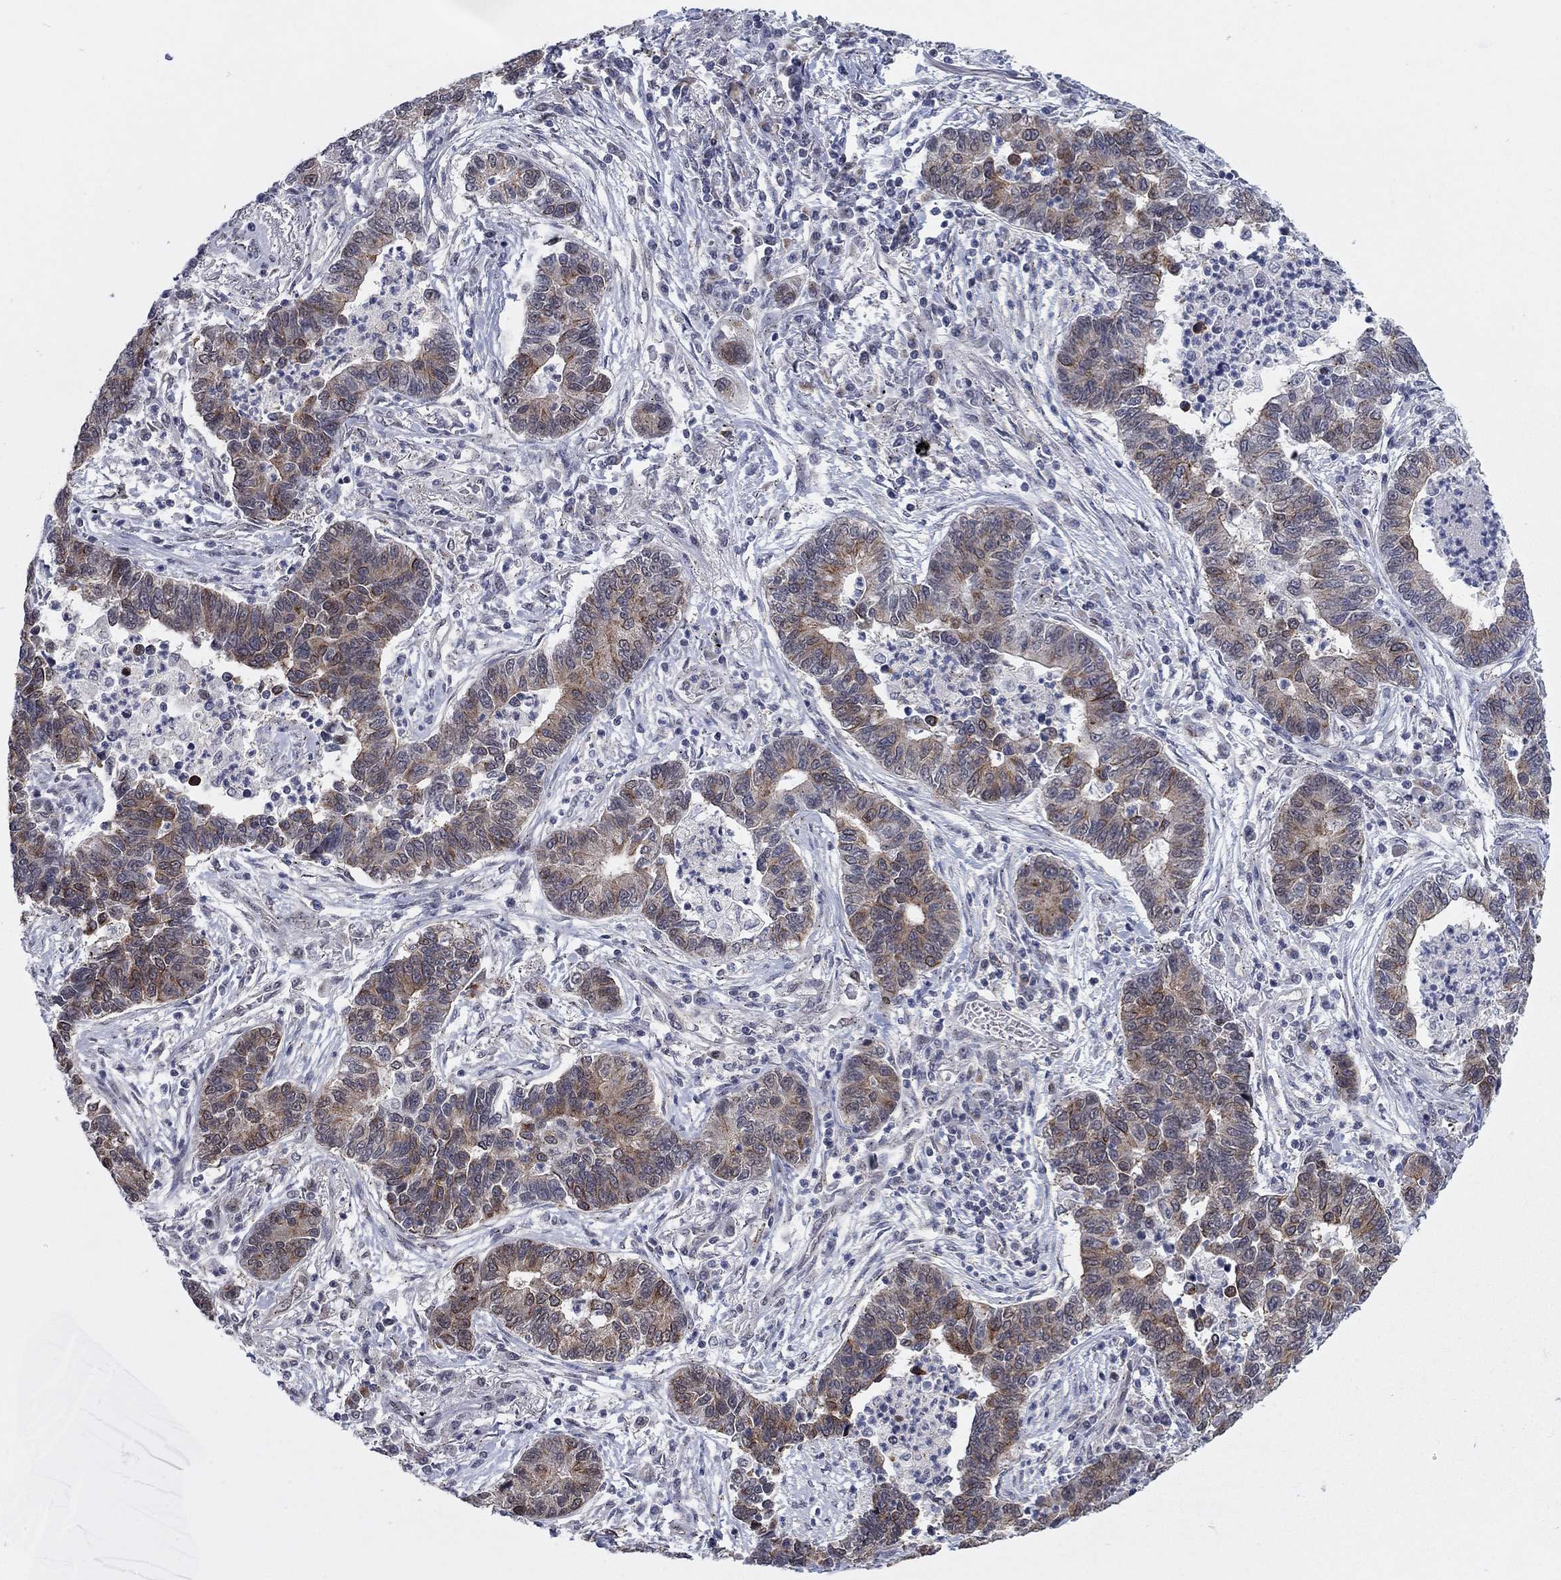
{"staining": {"intensity": "moderate", "quantity": "<25%", "location": "cytoplasmic/membranous"}, "tissue": "lung cancer", "cell_type": "Tumor cells", "image_type": "cancer", "snomed": [{"axis": "morphology", "description": "Adenocarcinoma, NOS"}, {"axis": "topography", "description": "Lung"}], "caption": "Moderate cytoplasmic/membranous protein staining is seen in approximately <25% of tumor cells in lung cancer (adenocarcinoma).", "gene": "SH3RF1", "patient": {"sex": "female", "age": 57}}